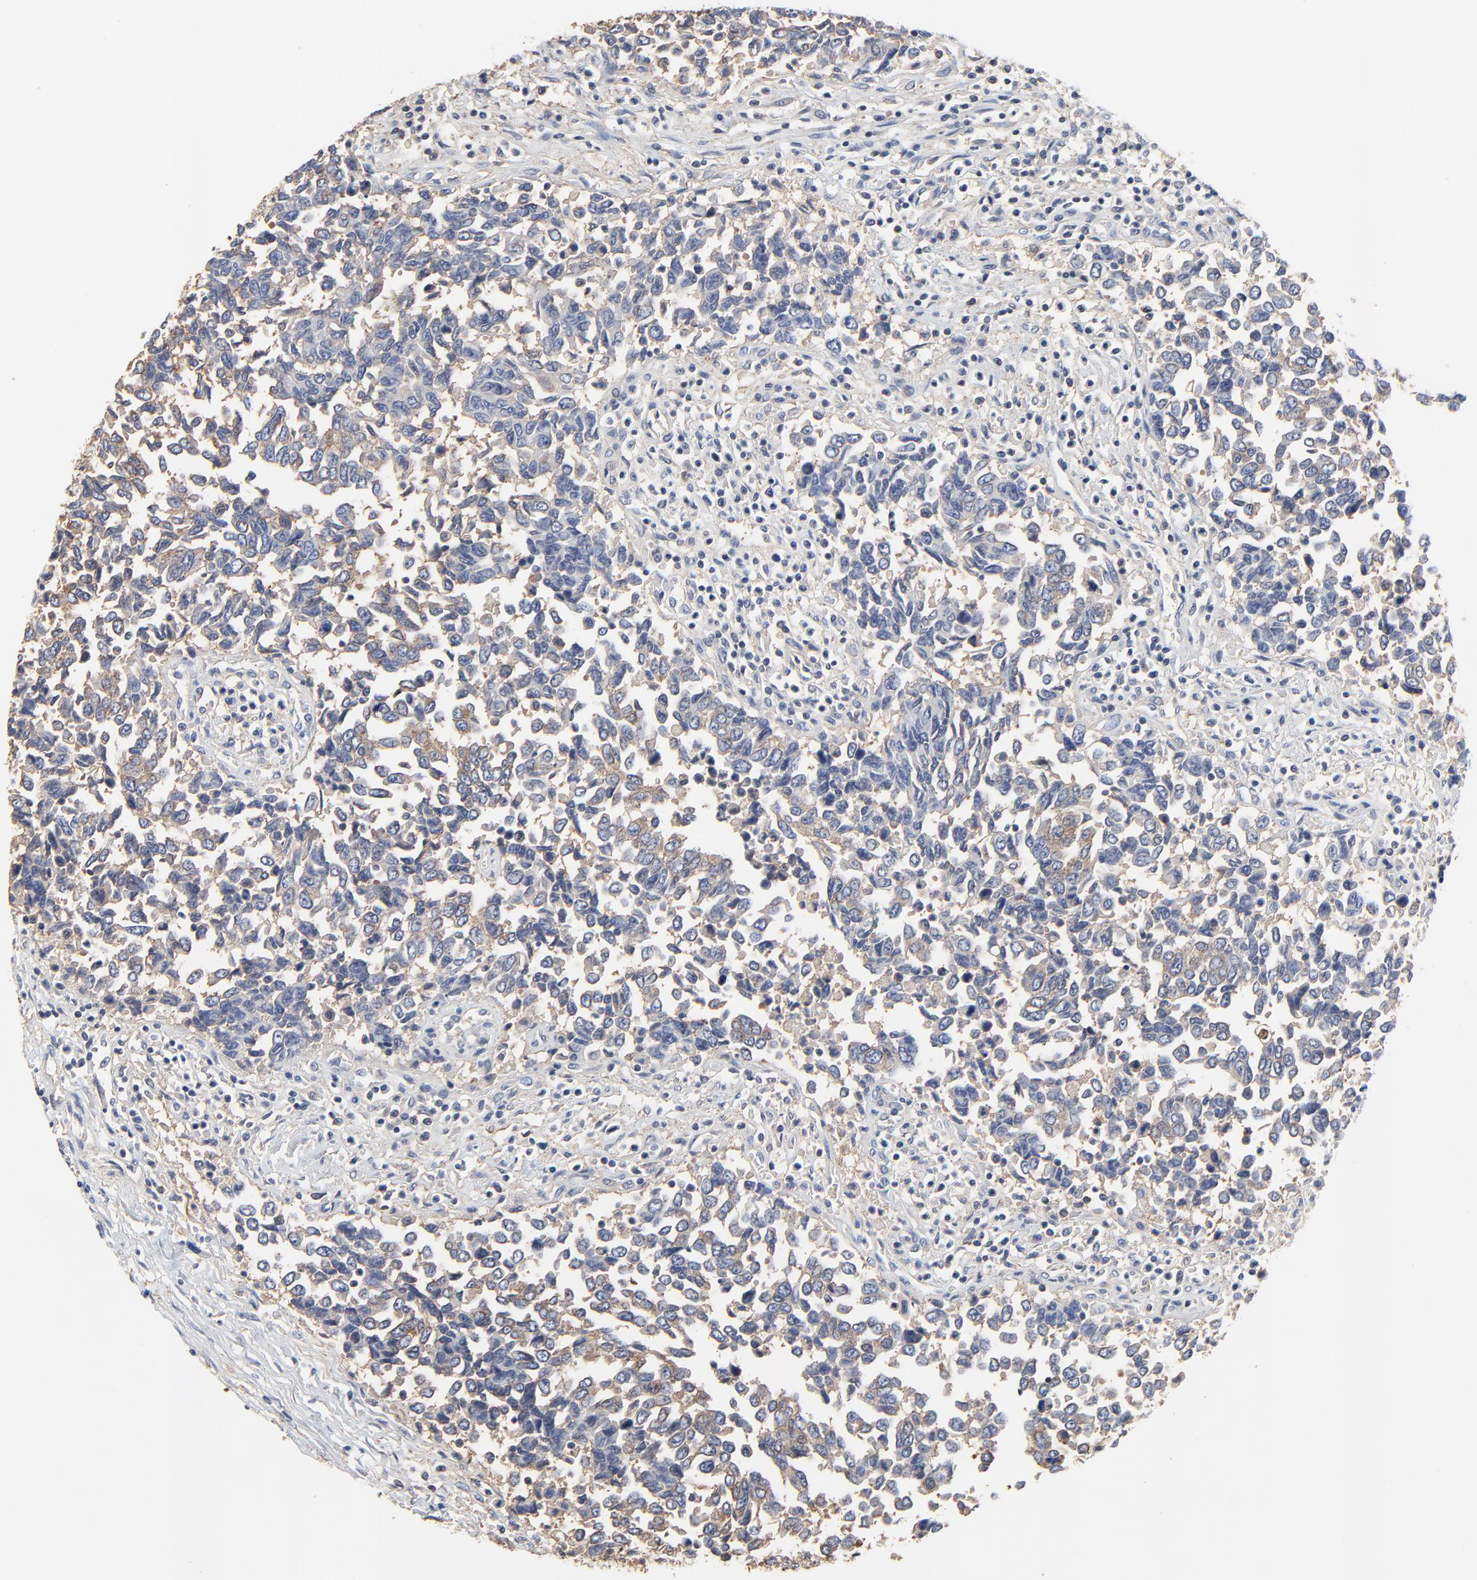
{"staining": {"intensity": "weak", "quantity": "25%-75%", "location": "cytoplasmic/membranous"}, "tissue": "urothelial cancer", "cell_type": "Tumor cells", "image_type": "cancer", "snomed": [{"axis": "morphology", "description": "Urothelial carcinoma, High grade"}, {"axis": "topography", "description": "Urinary bladder"}], "caption": "Immunohistochemical staining of urothelial cancer displays low levels of weak cytoplasmic/membranous staining in approximately 25%-75% of tumor cells. Ihc stains the protein of interest in brown and the nuclei are stained blue.", "gene": "NXF3", "patient": {"sex": "male", "age": 86}}